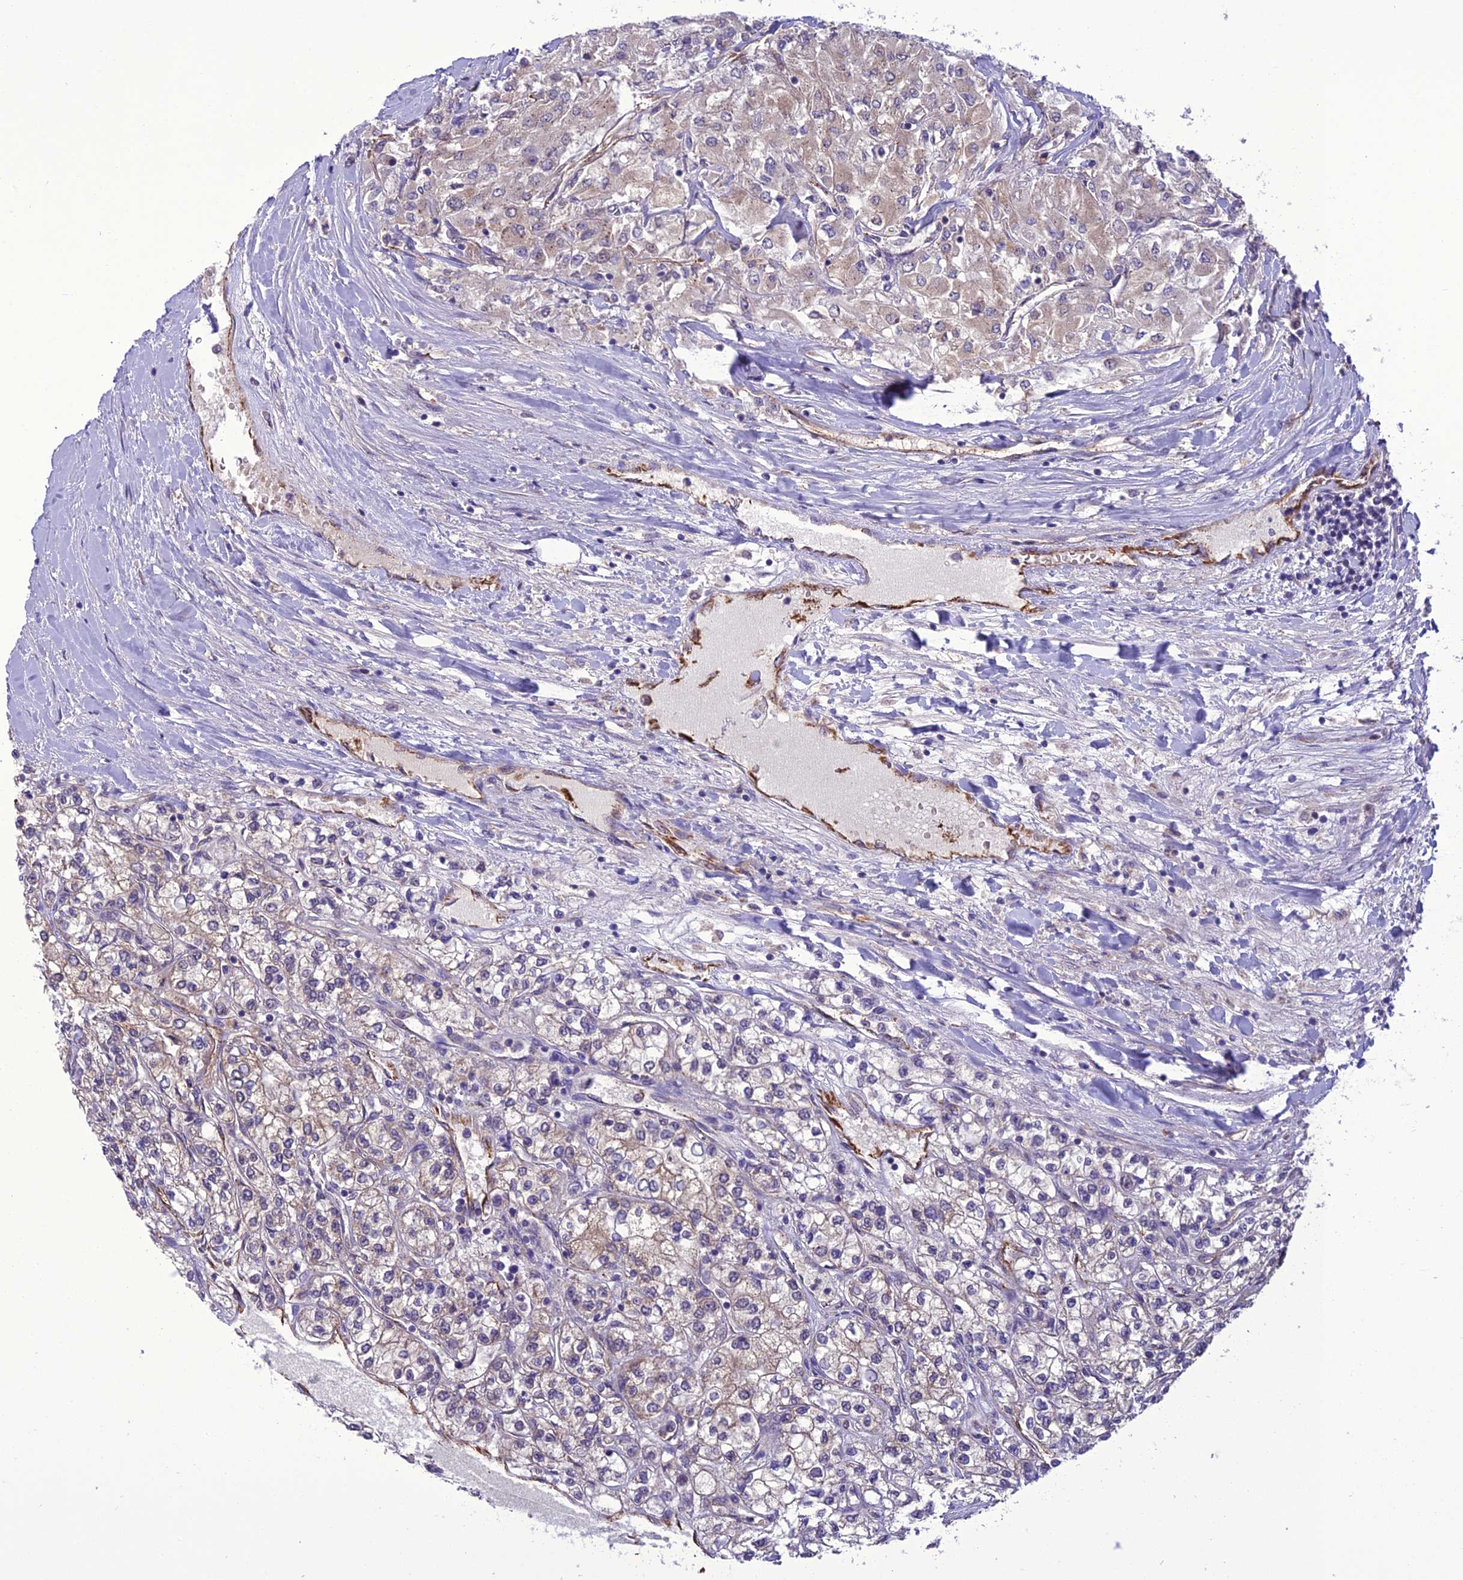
{"staining": {"intensity": "weak", "quantity": "<25%", "location": "cytoplasmic/membranous"}, "tissue": "renal cancer", "cell_type": "Tumor cells", "image_type": "cancer", "snomed": [{"axis": "morphology", "description": "Adenocarcinoma, NOS"}, {"axis": "topography", "description": "Kidney"}], "caption": "Tumor cells show no significant staining in renal adenocarcinoma.", "gene": "BORCS6", "patient": {"sex": "male", "age": 80}}